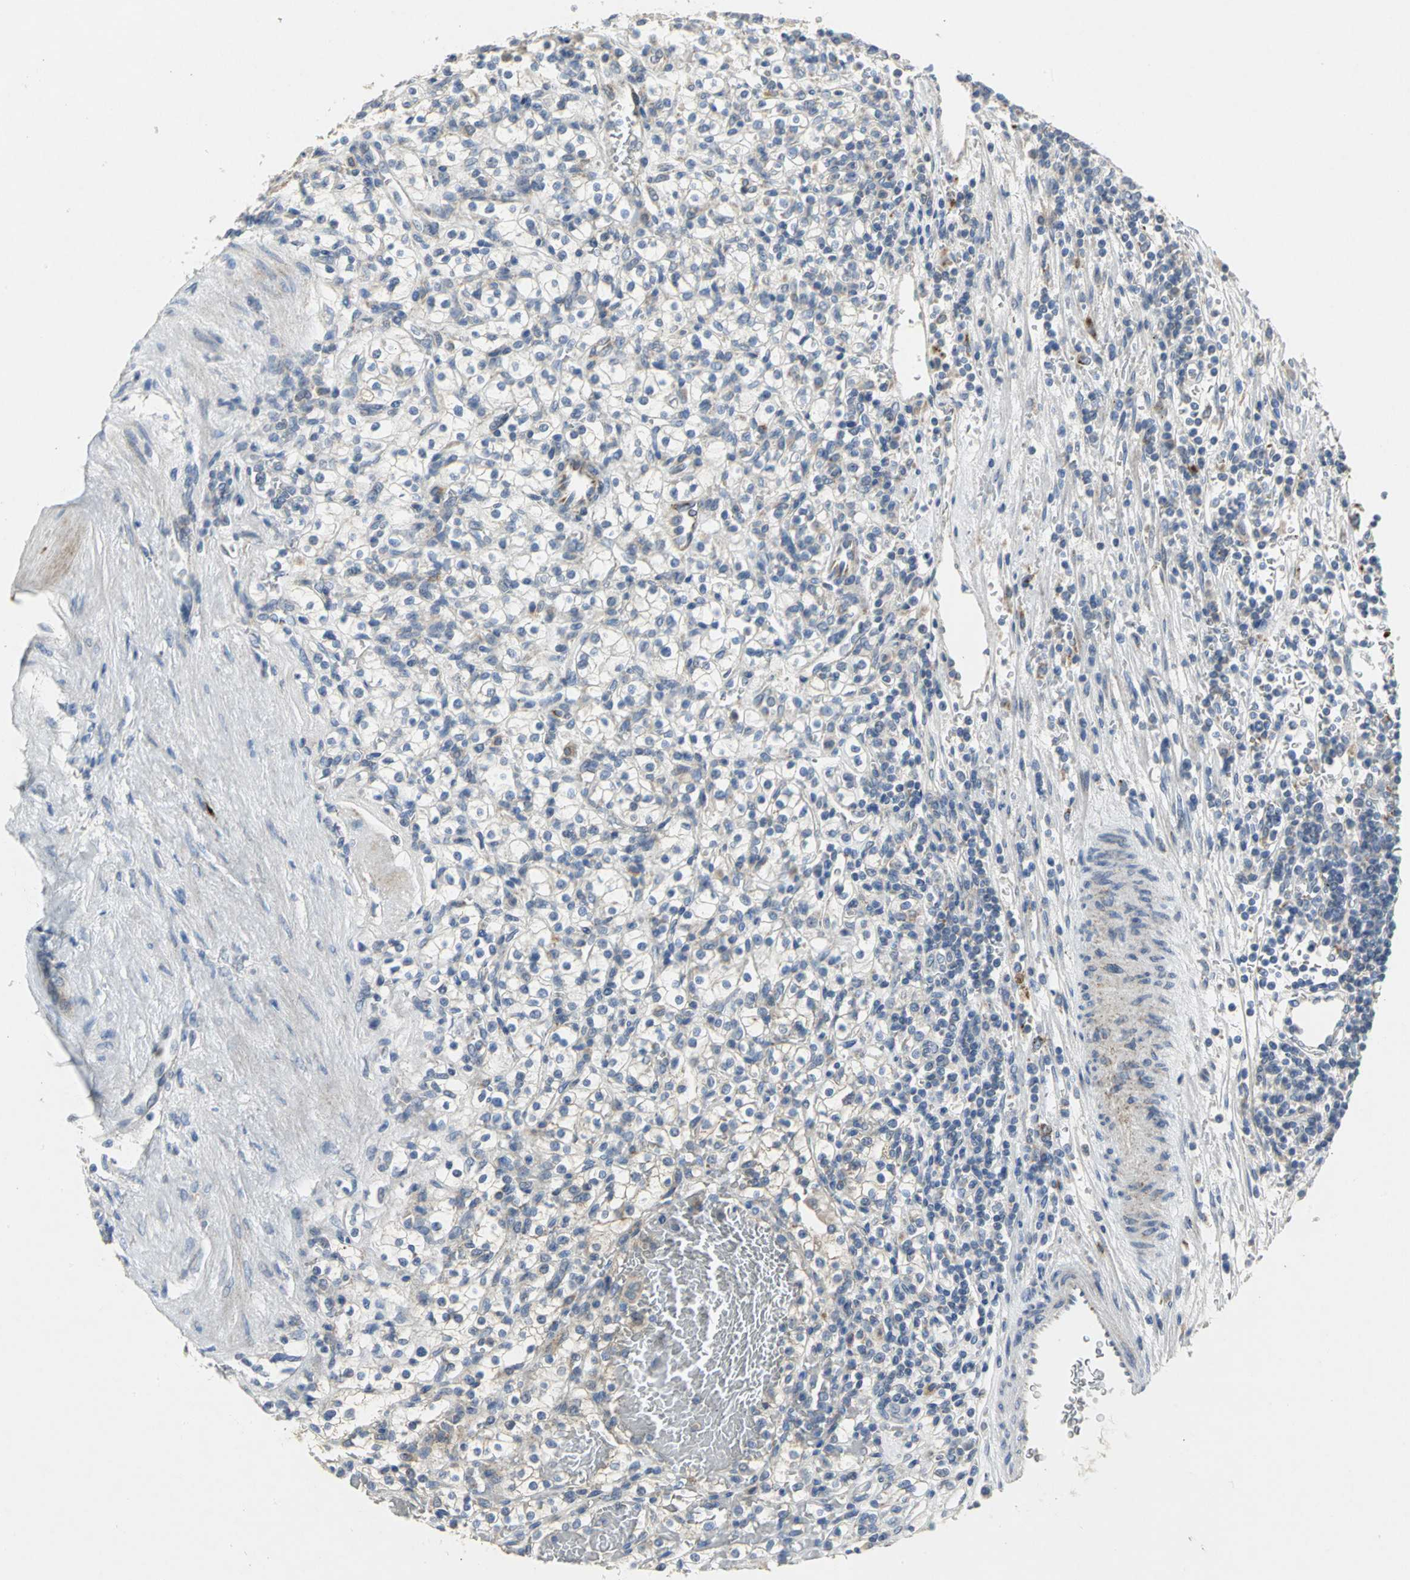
{"staining": {"intensity": "negative", "quantity": "none", "location": "none"}, "tissue": "renal cancer", "cell_type": "Tumor cells", "image_type": "cancer", "snomed": [{"axis": "morphology", "description": "Normal tissue, NOS"}, {"axis": "morphology", "description": "Adenocarcinoma, NOS"}, {"axis": "topography", "description": "Kidney"}], "caption": "High magnification brightfield microscopy of adenocarcinoma (renal) stained with DAB (3,3'-diaminobenzidine) (brown) and counterstained with hematoxylin (blue): tumor cells show no significant expression.", "gene": "SPPL2B", "patient": {"sex": "female", "age": 55}}